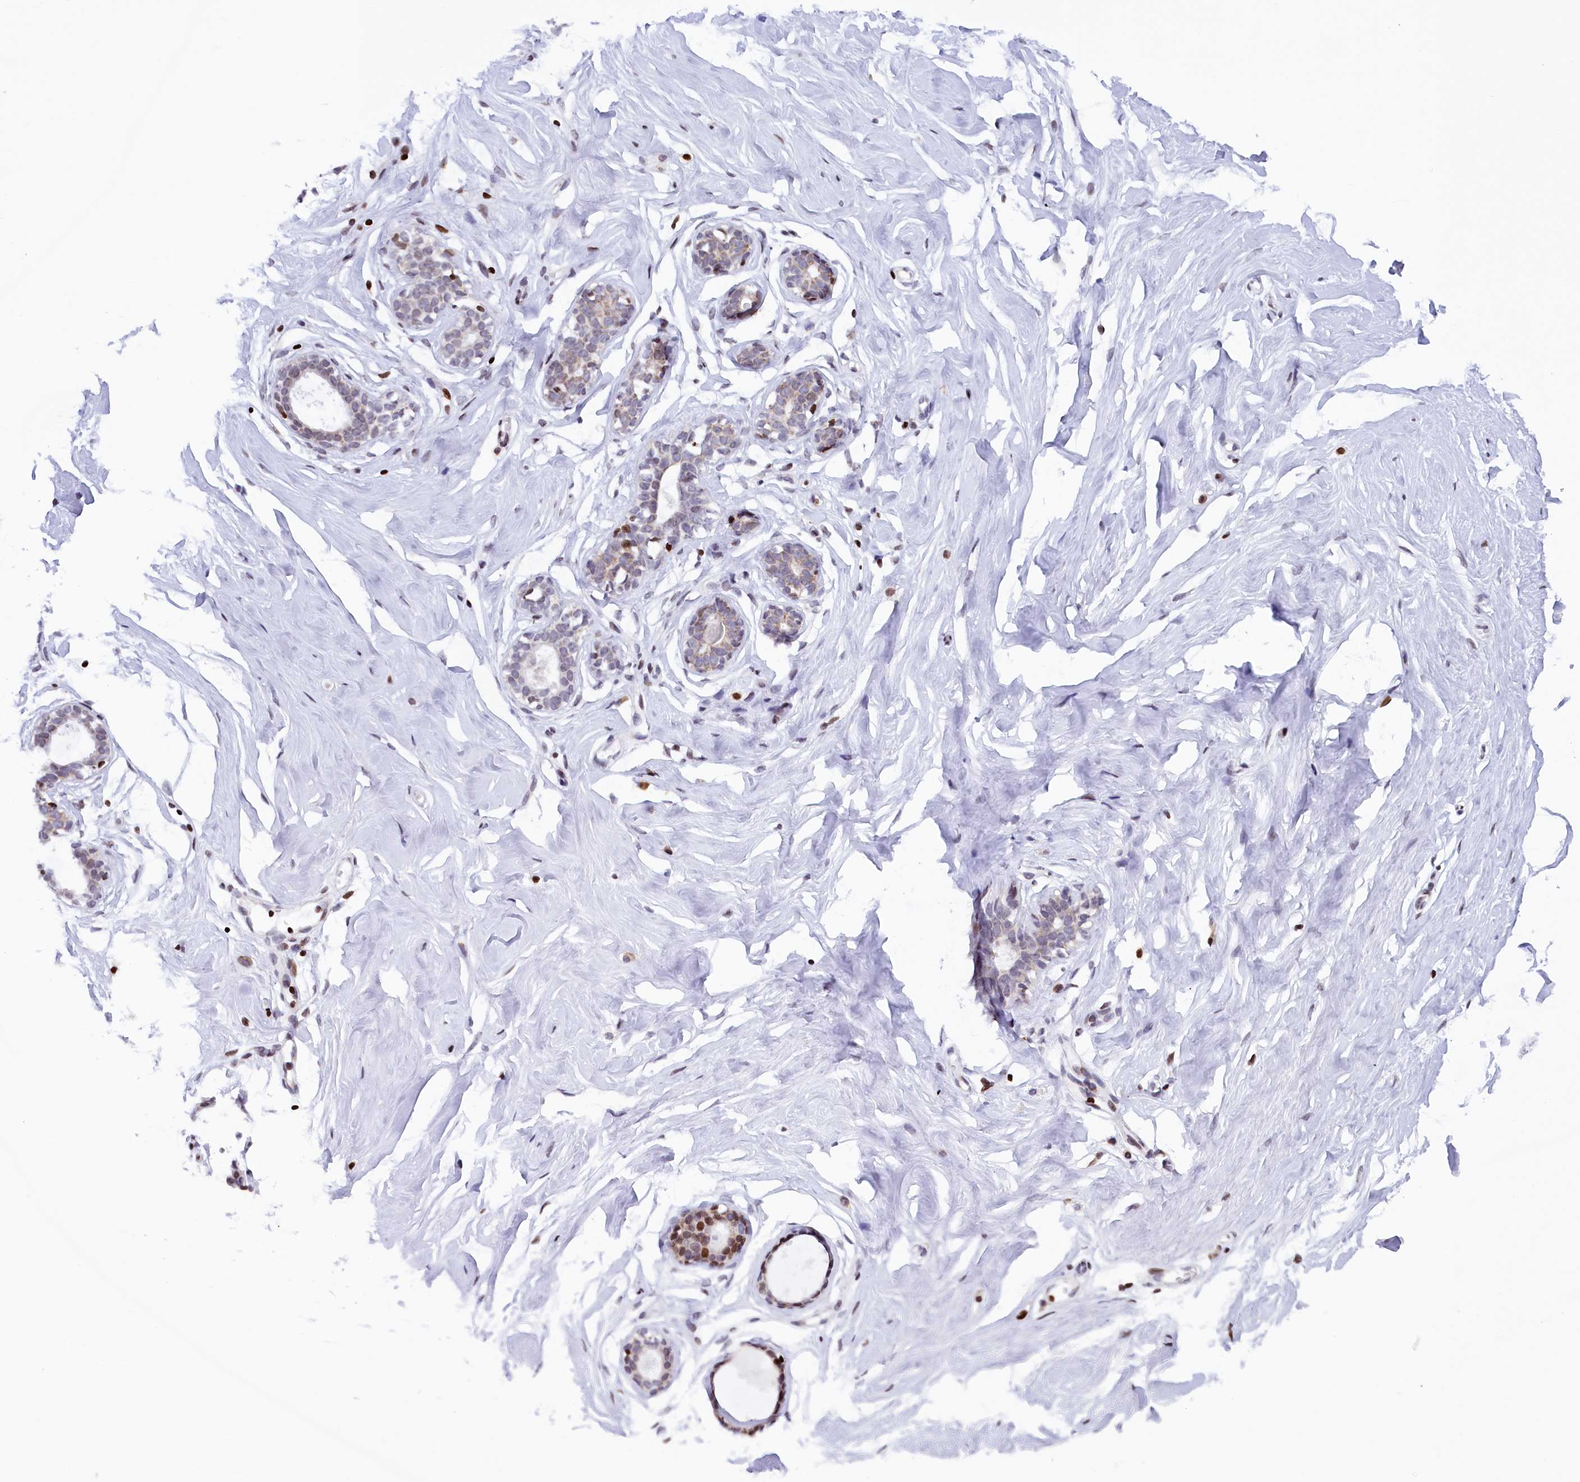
{"staining": {"intensity": "negative", "quantity": "none", "location": "none"}, "tissue": "breast", "cell_type": "Adipocytes", "image_type": "normal", "snomed": [{"axis": "morphology", "description": "Normal tissue, NOS"}, {"axis": "morphology", "description": "Adenoma, NOS"}, {"axis": "topography", "description": "Breast"}], "caption": "Normal breast was stained to show a protein in brown. There is no significant positivity in adipocytes.", "gene": "TIMM29", "patient": {"sex": "female", "age": 23}}